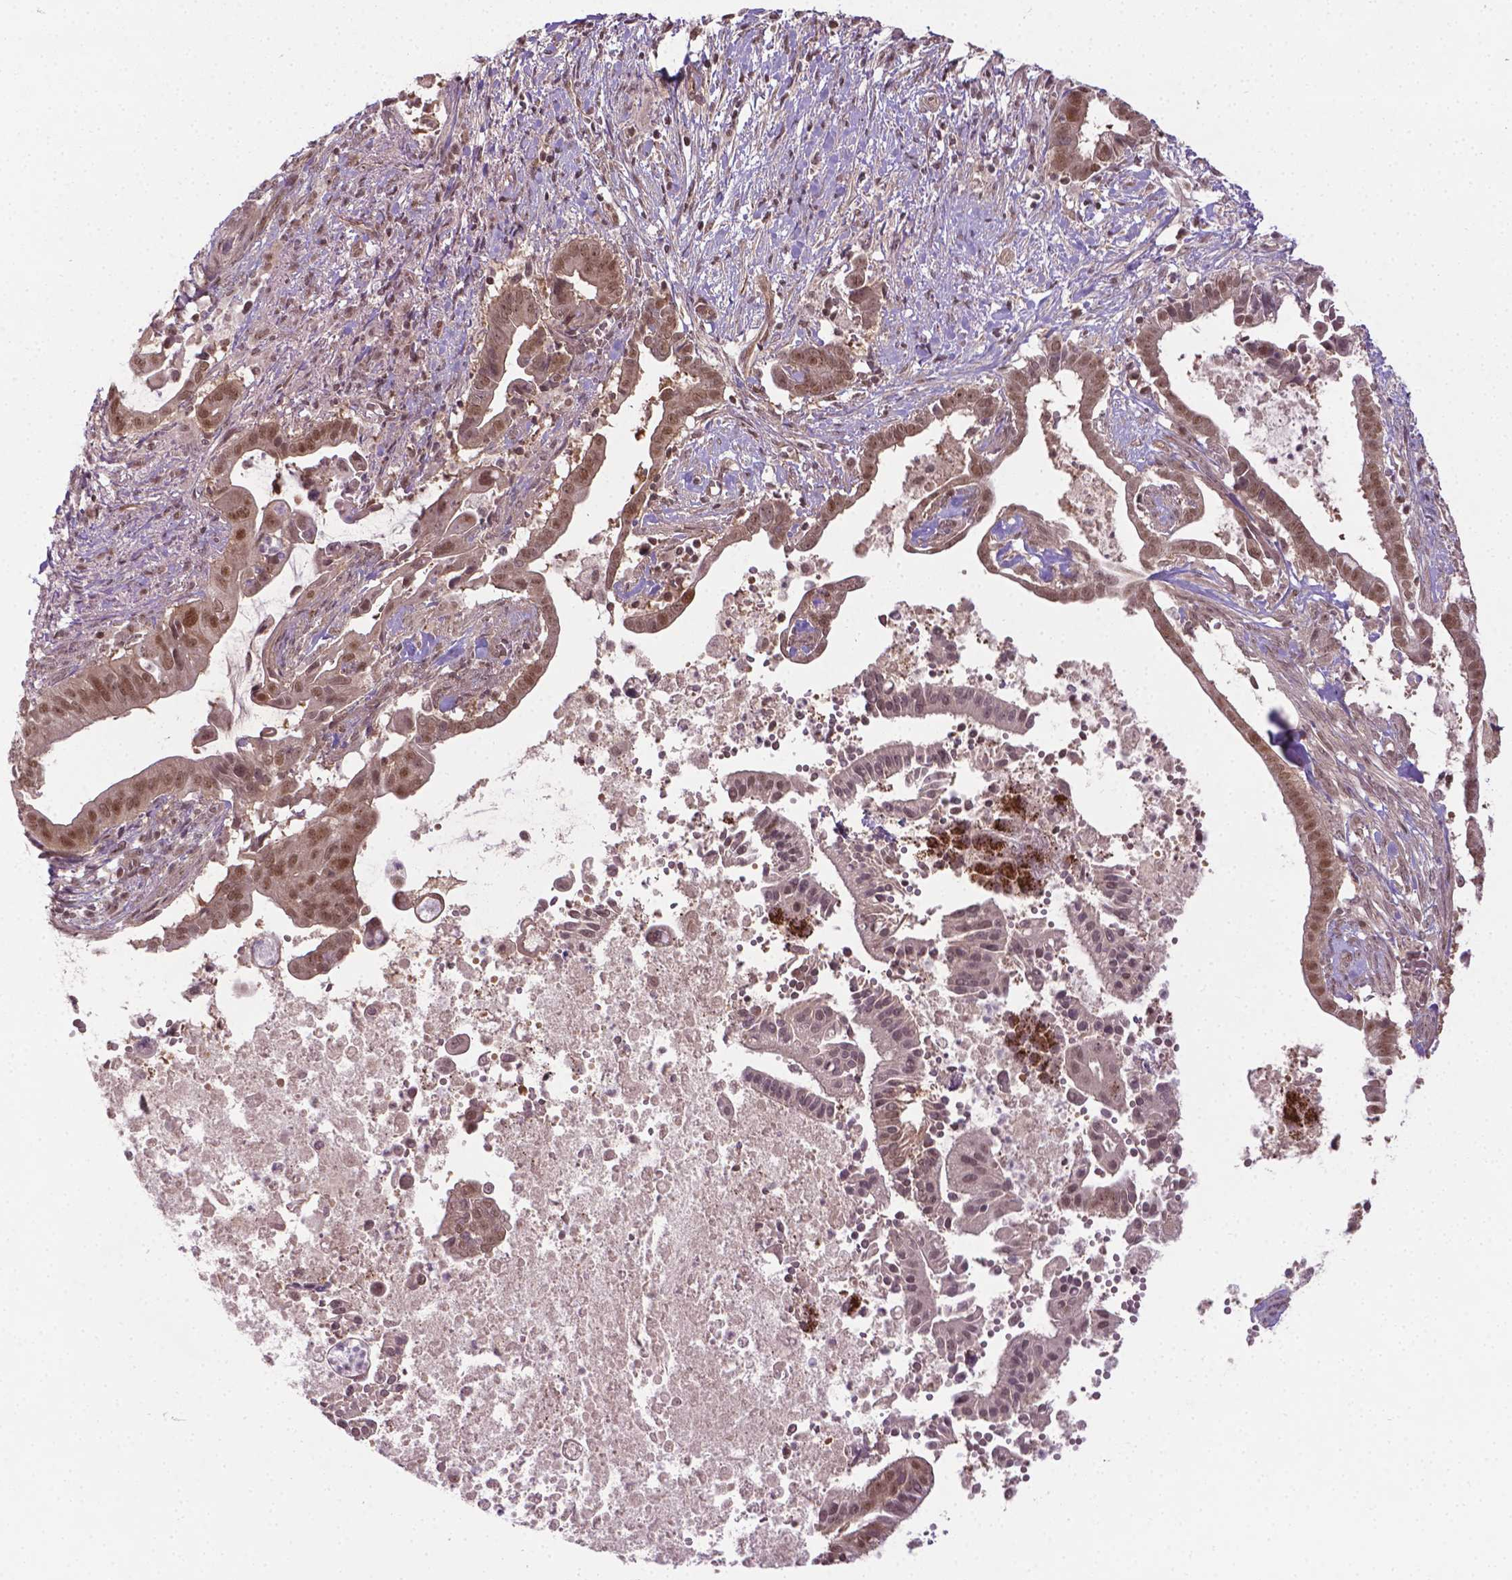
{"staining": {"intensity": "moderate", "quantity": ">75%", "location": "nuclear"}, "tissue": "pancreatic cancer", "cell_type": "Tumor cells", "image_type": "cancer", "snomed": [{"axis": "morphology", "description": "Adenocarcinoma, NOS"}, {"axis": "topography", "description": "Pancreas"}], "caption": "A medium amount of moderate nuclear expression is identified in about >75% of tumor cells in pancreatic adenocarcinoma tissue.", "gene": "ANKRD54", "patient": {"sex": "male", "age": 61}}